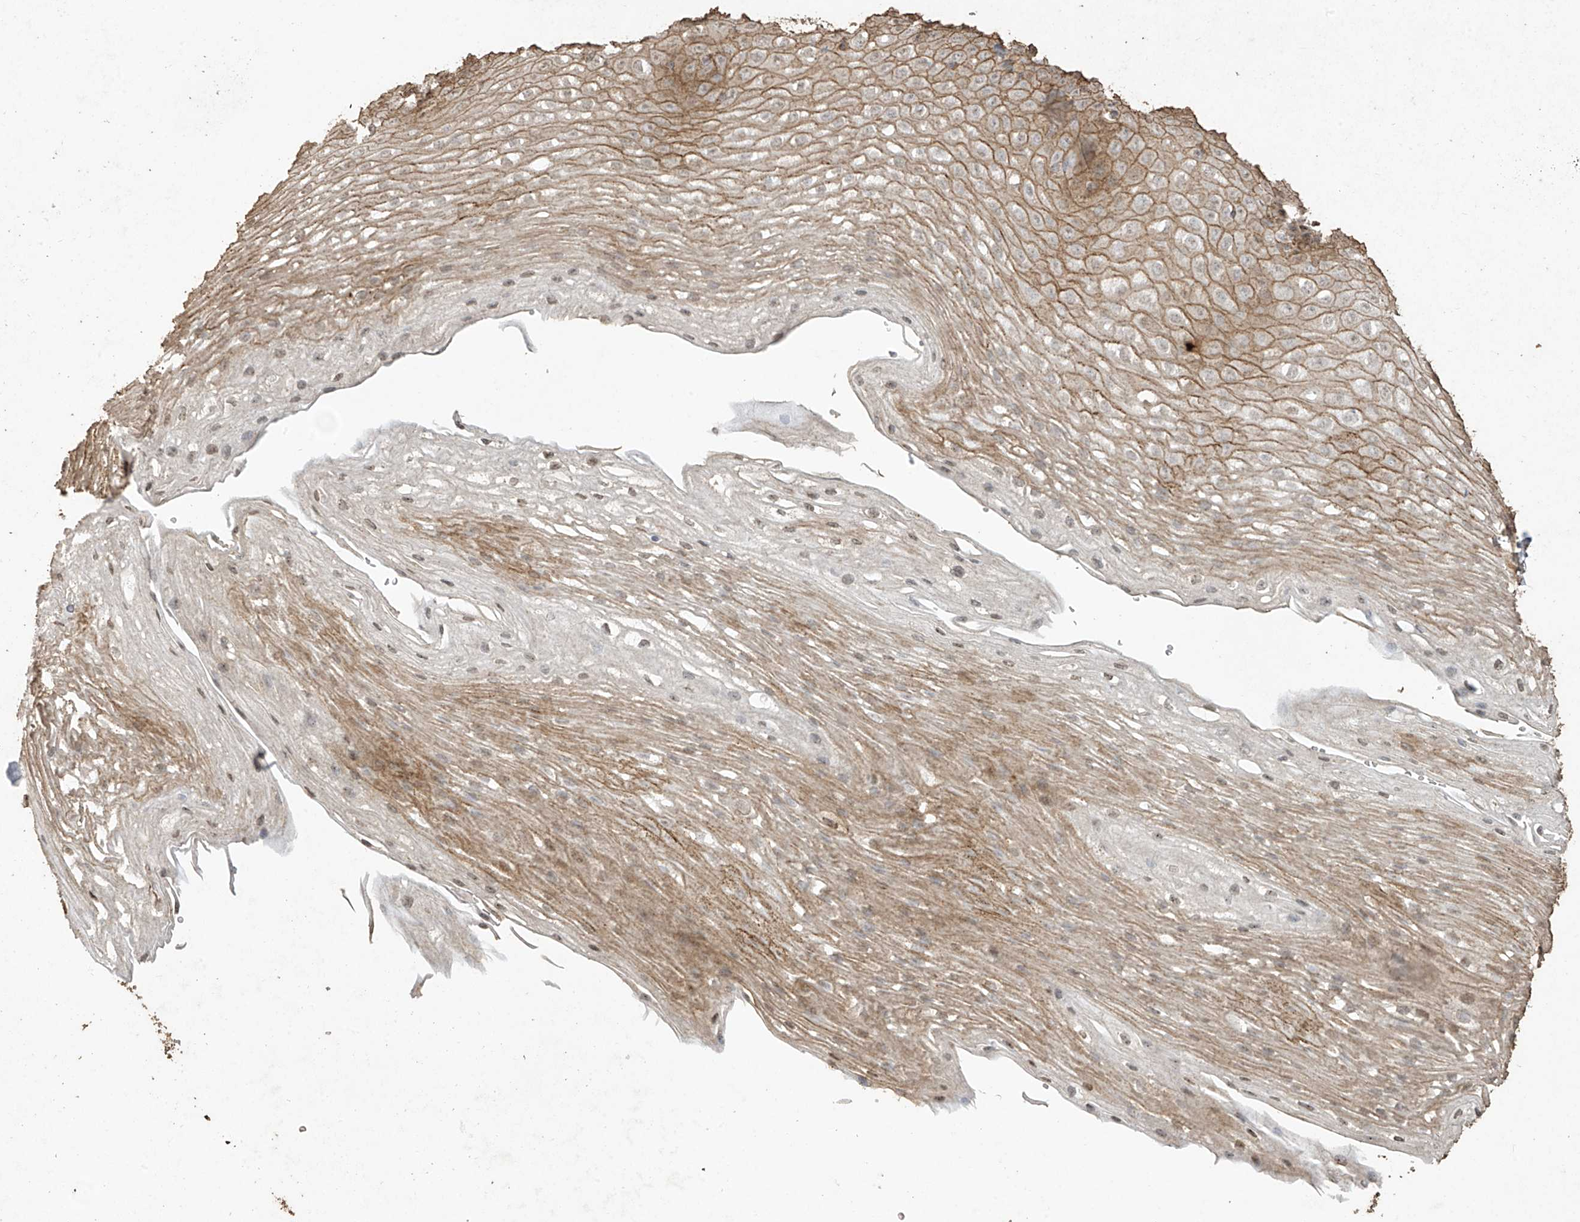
{"staining": {"intensity": "moderate", "quantity": "25%-75%", "location": "cytoplasmic/membranous,nuclear"}, "tissue": "esophagus", "cell_type": "Squamous epithelial cells", "image_type": "normal", "snomed": [{"axis": "morphology", "description": "Normal tissue, NOS"}, {"axis": "topography", "description": "Esophagus"}], "caption": "IHC photomicrograph of unremarkable human esophagus stained for a protein (brown), which displays medium levels of moderate cytoplasmic/membranous,nuclear staining in approximately 25%-75% of squamous epithelial cells.", "gene": "ERBB3", "patient": {"sex": "female", "age": 66}}